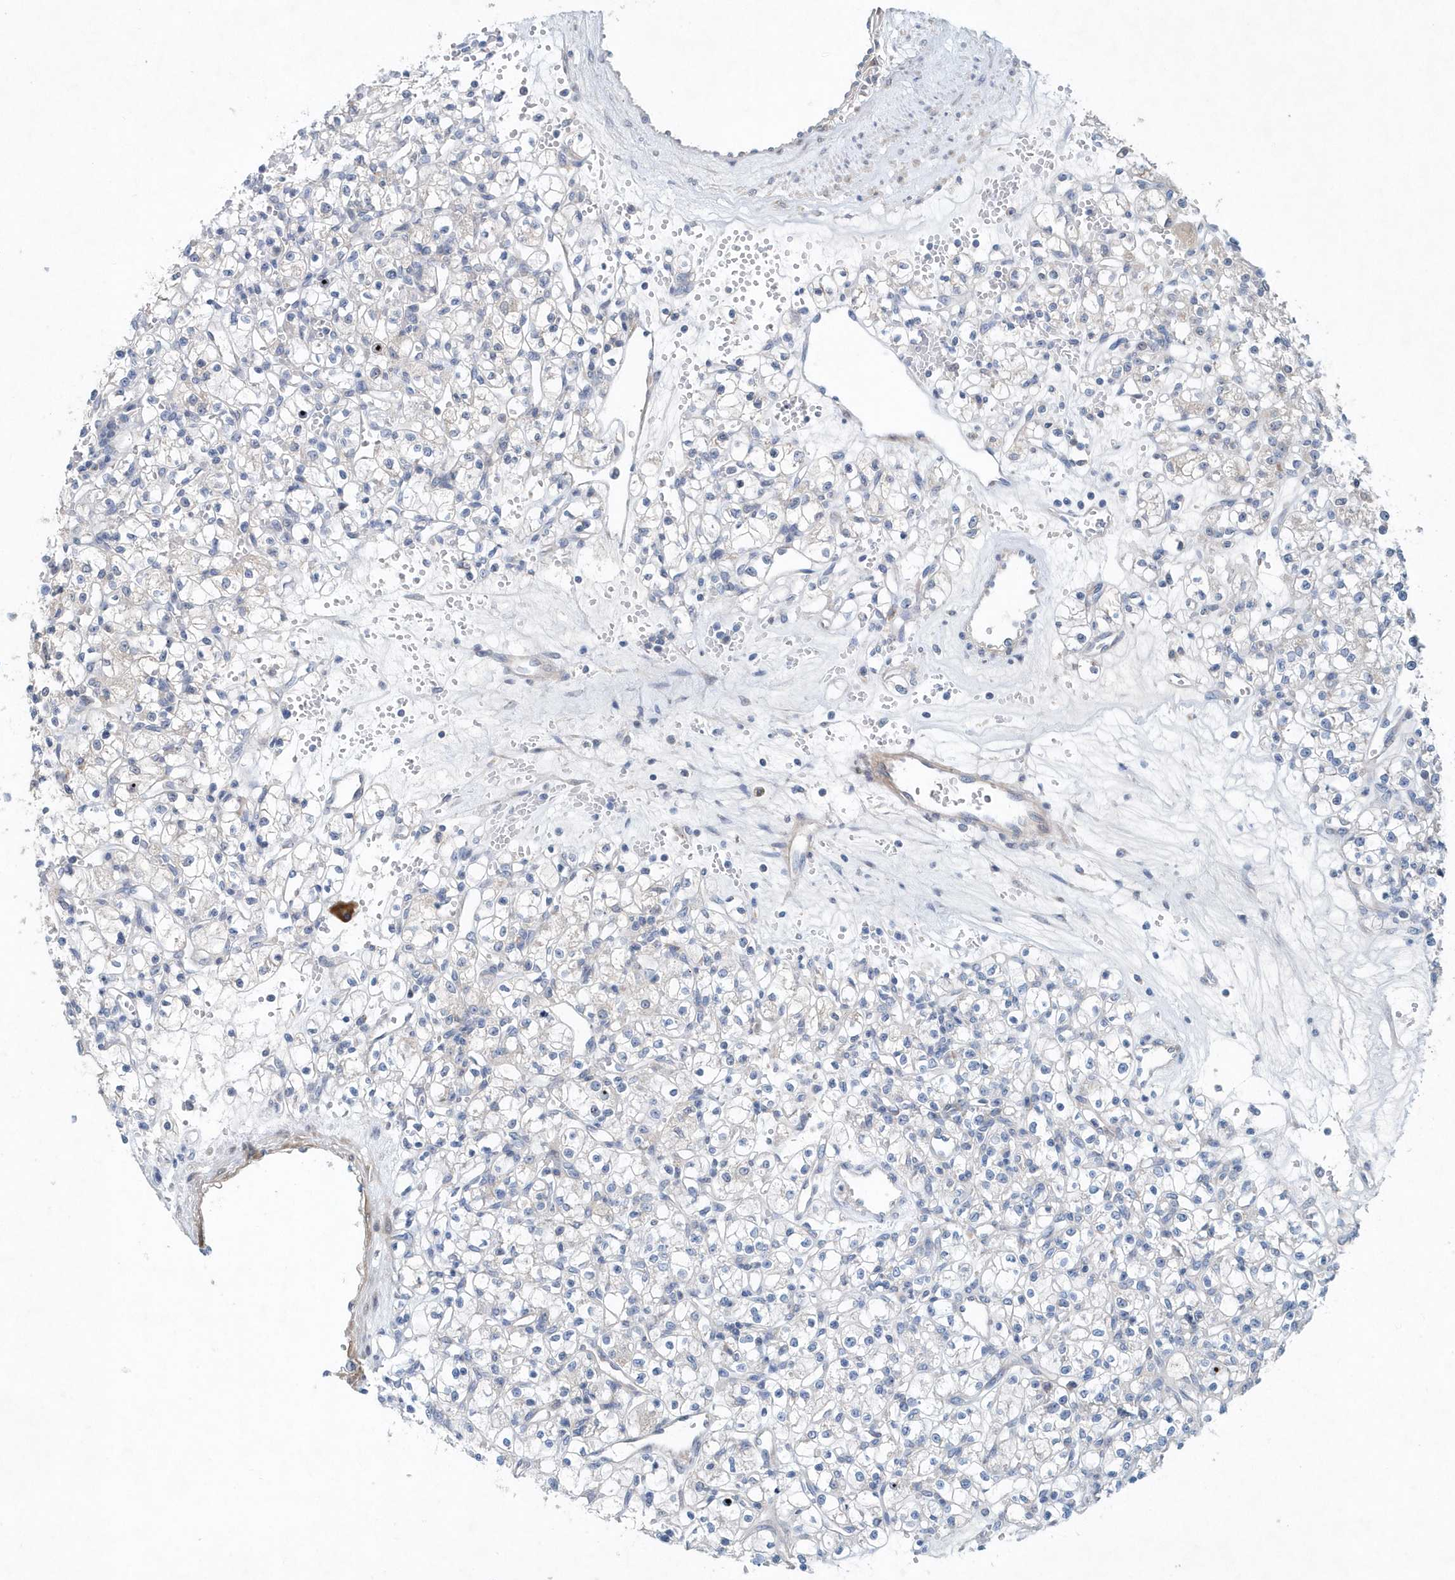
{"staining": {"intensity": "negative", "quantity": "none", "location": "none"}, "tissue": "renal cancer", "cell_type": "Tumor cells", "image_type": "cancer", "snomed": [{"axis": "morphology", "description": "Adenocarcinoma, NOS"}, {"axis": "topography", "description": "Kidney"}], "caption": "Protein analysis of renal adenocarcinoma exhibits no significant positivity in tumor cells. (DAB immunohistochemistry (IHC) with hematoxylin counter stain).", "gene": "PFN2", "patient": {"sex": "female", "age": 59}}